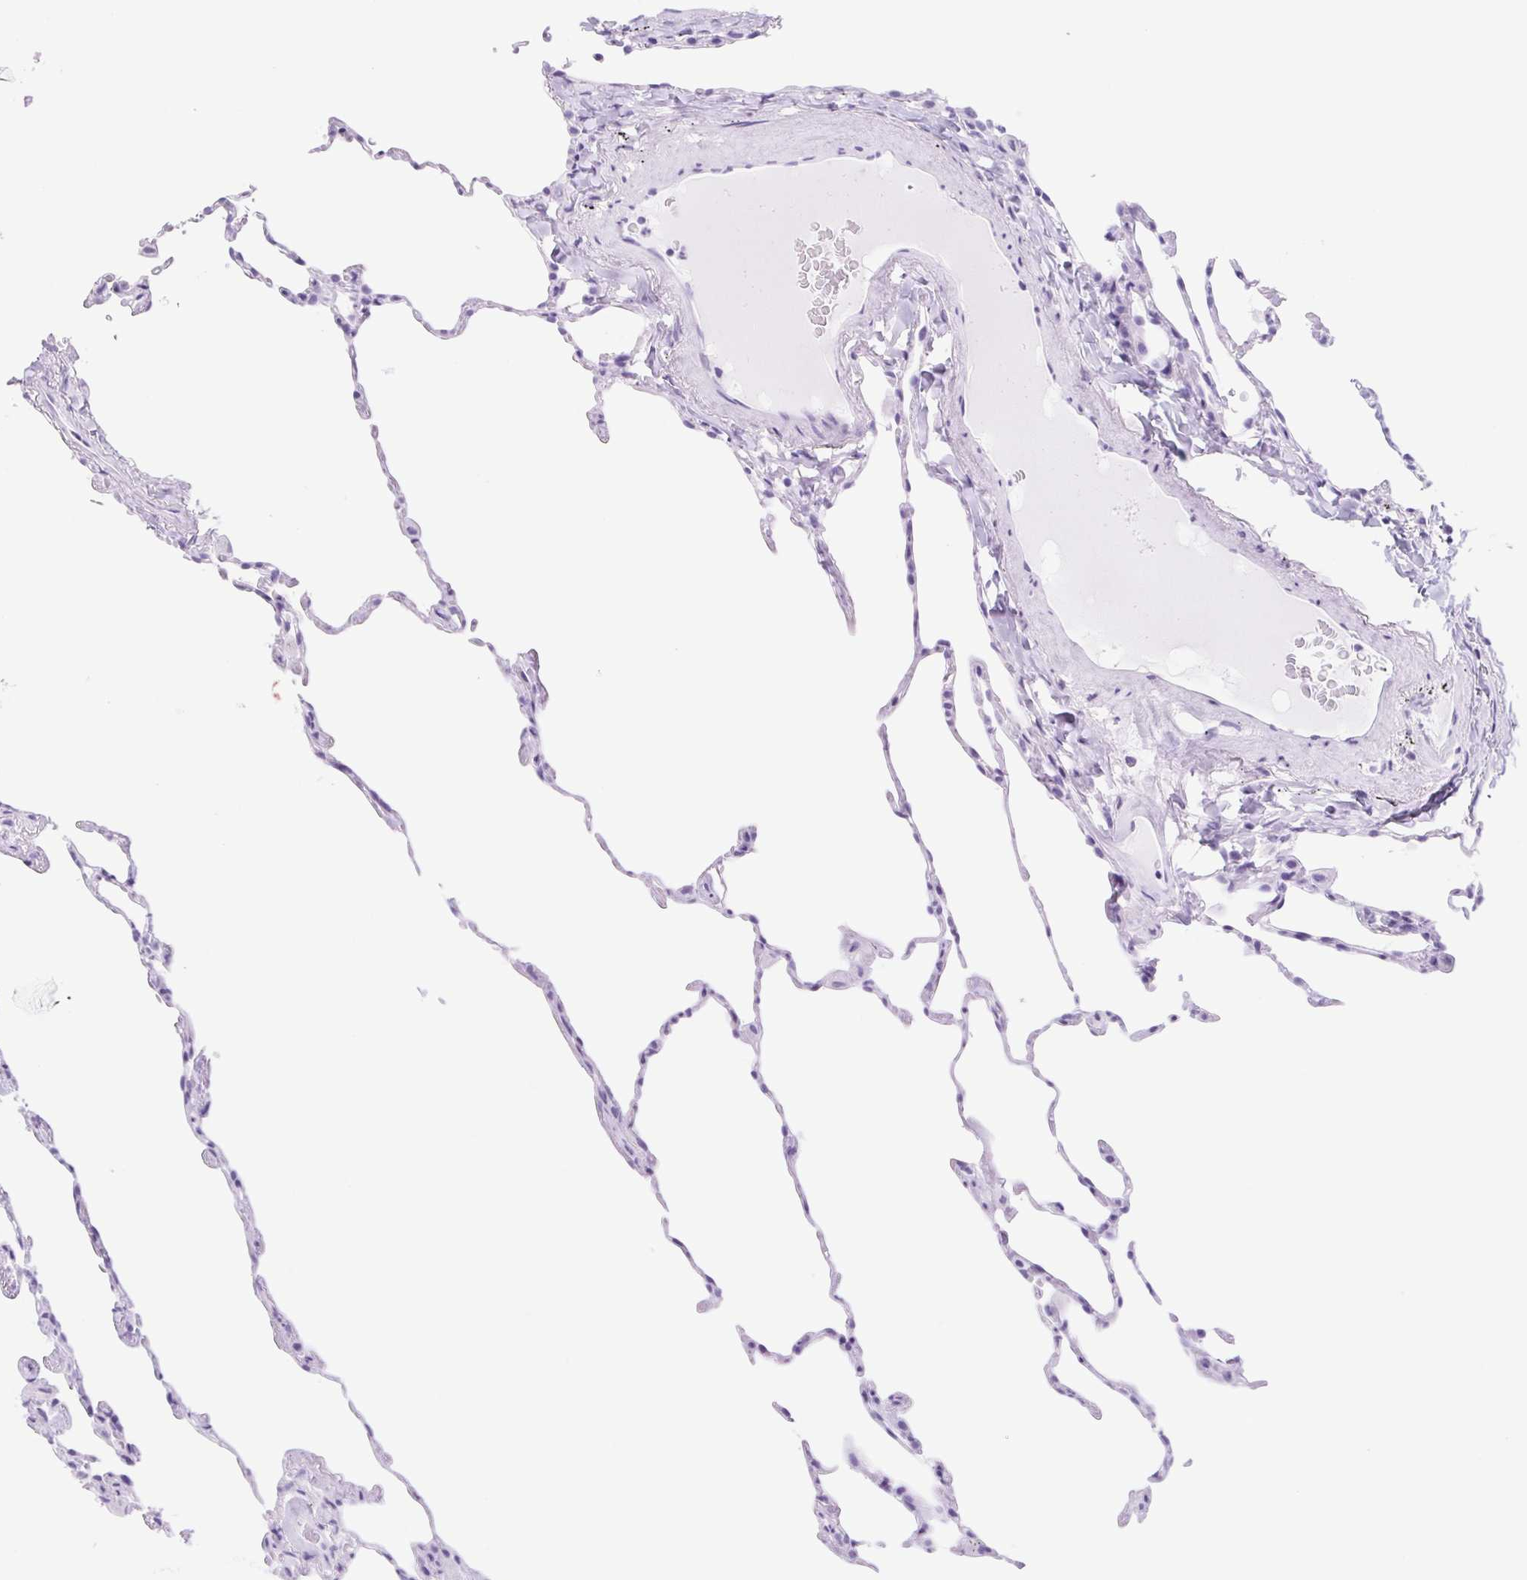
{"staining": {"intensity": "negative", "quantity": "none", "location": "none"}, "tissue": "lung", "cell_type": "Alveolar cells", "image_type": "normal", "snomed": [{"axis": "morphology", "description": "Normal tissue, NOS"}, {"axis": "topography", "description": "Lung"}], "caption": "DAB immunohistochemical staining of benign lung reveals no significant expression in alveolar cells. (DAB (3,3'-diaminobenzidine) immunohistochemistry (IHC) visualized using brightfield microscopy, high magnification).", "gene": "CYP21A2", "patient": {"sex": "female", "age": 57}}